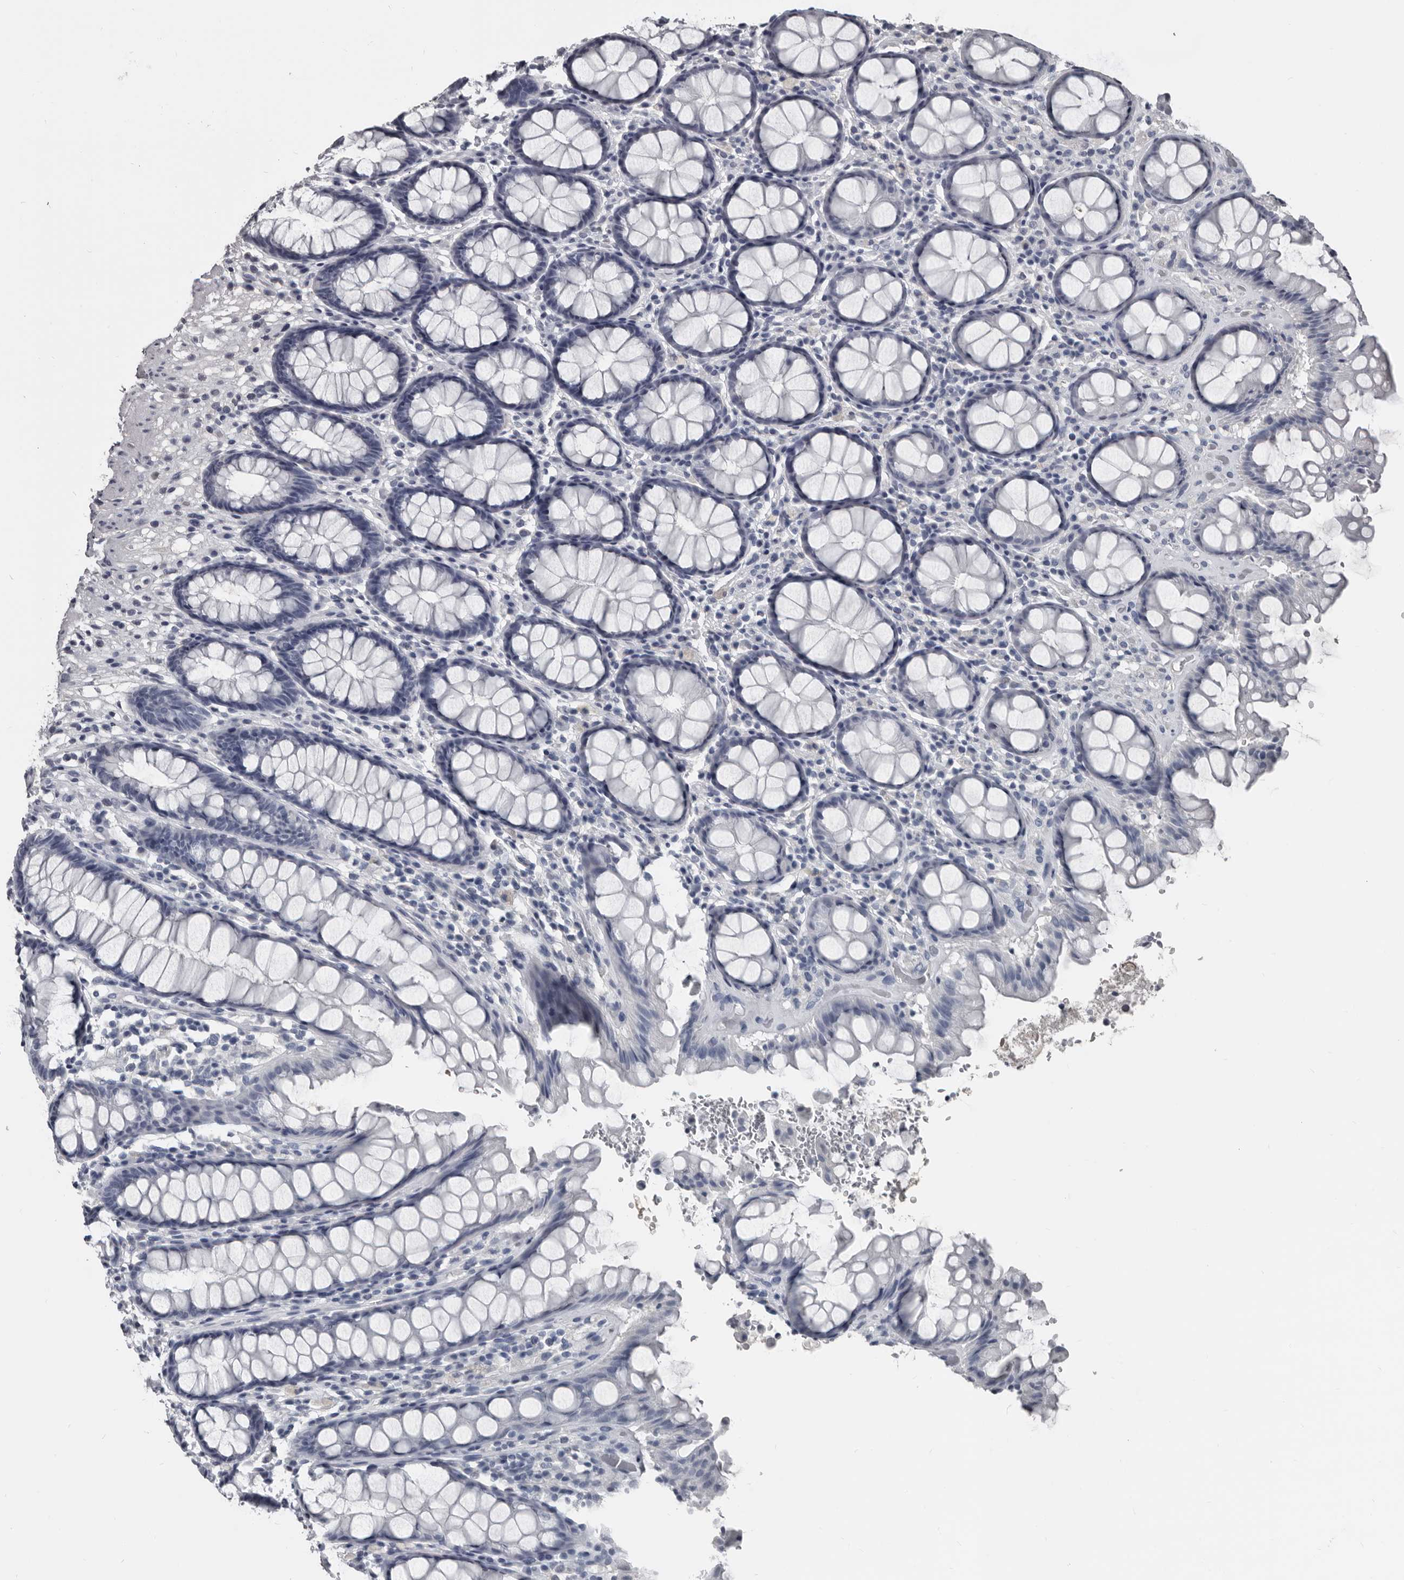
{"staining": {"intensity": "negative", "quantity": "none", "location": "none"}, "tissue": "rectum", "cell_type": "Glandular cells", "image_type": "normal", "snomed": [{"axis": "morphology", "description": "Normal tissue, NOS"}, {"axis": "topography", "description": "Rectum"}], "caption": "Immunohistochemical staining of normal human rectum shows no significant expression in glandular cells. (DAB immunohistochemistry with hematoxylin counter stain).", "gene": "GREB1", "patient": {"sex": "male", "age": 64}}